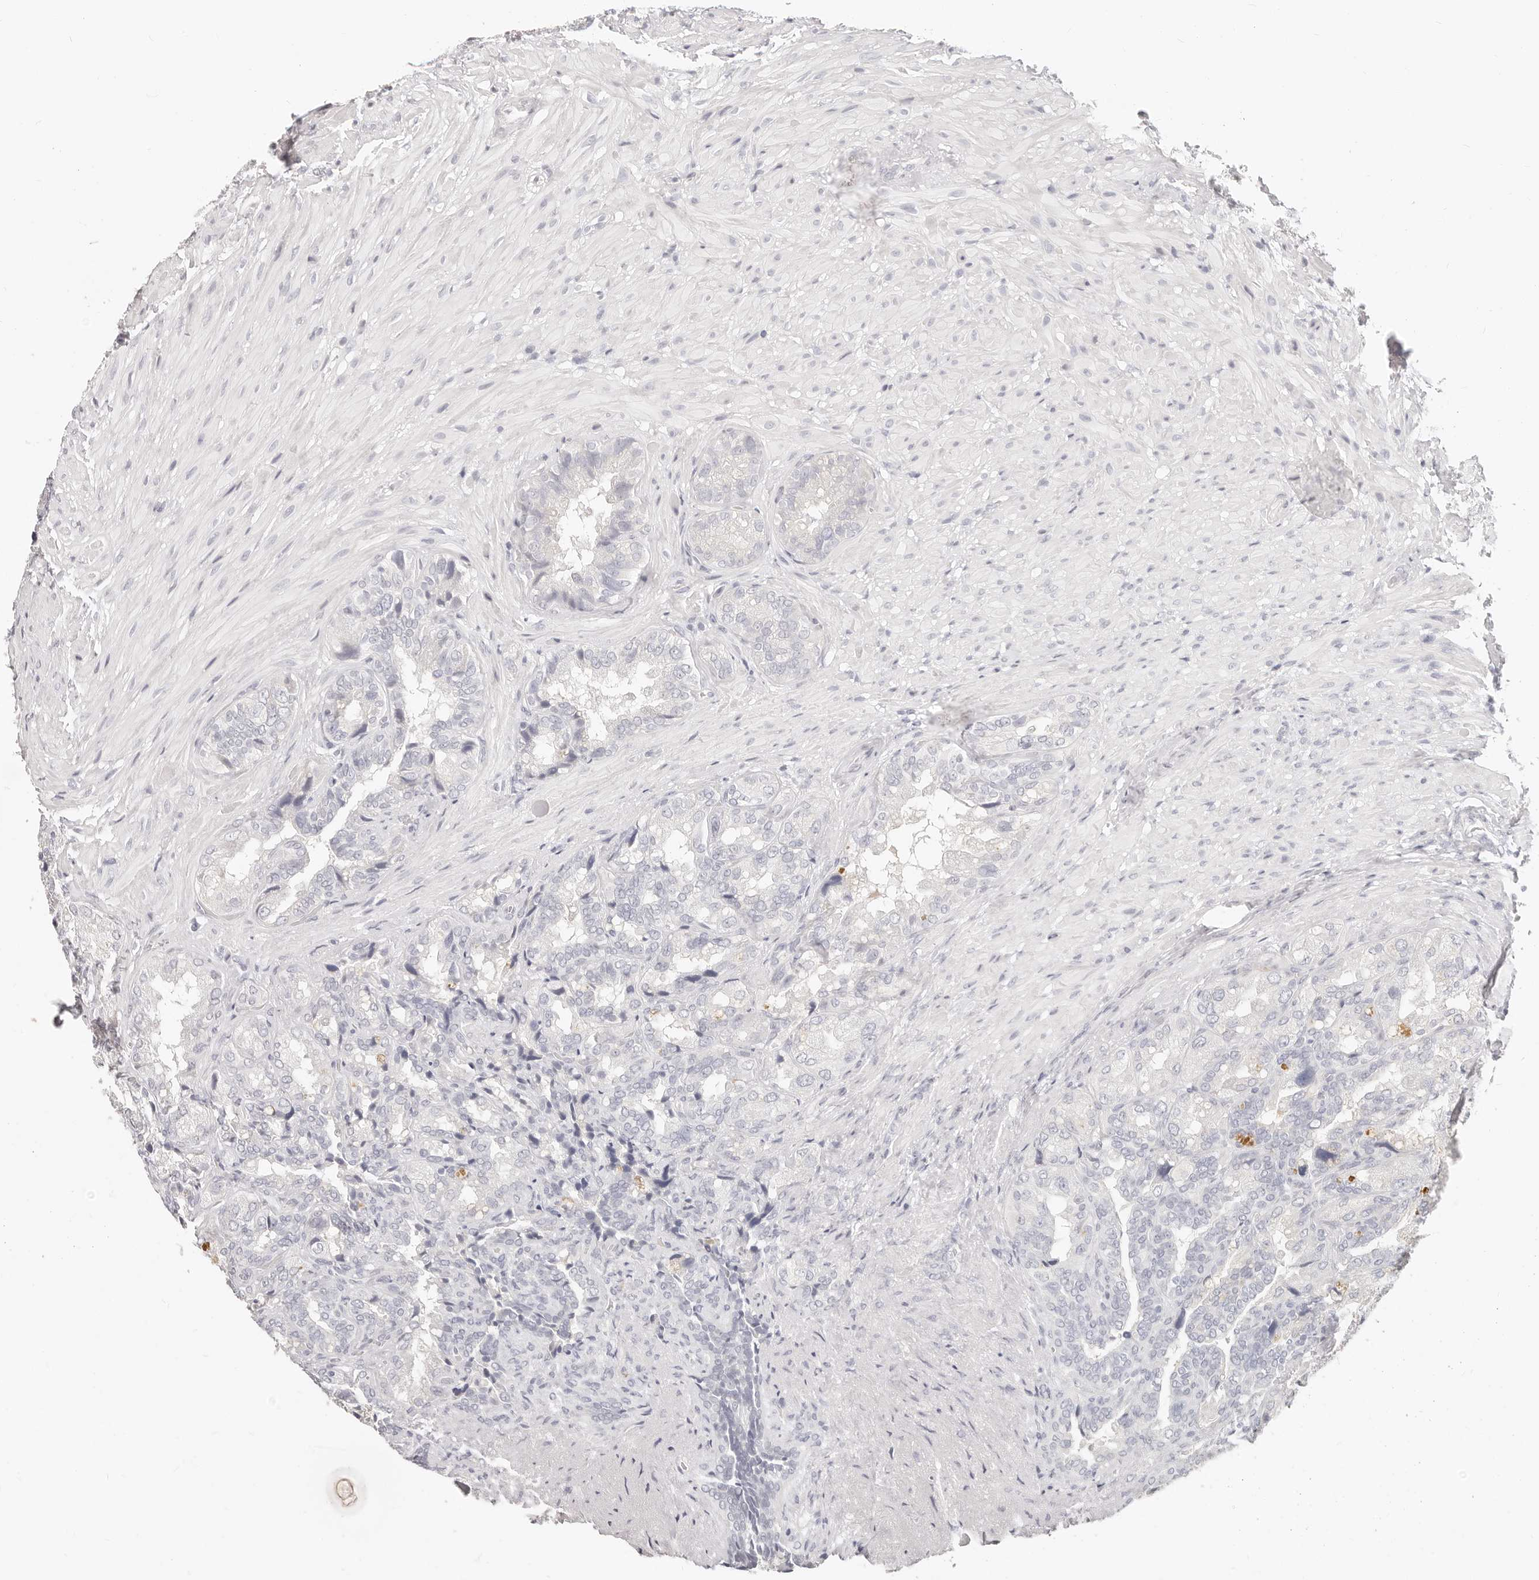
{"staining": {"intensity": "negative", "quantity": "none", "location": "none"}, "tissue": "seminal vesicle", "cell_type": "Glandular cells", "image_type": "normal", "snomed": [{"axis": "morphology", "description": "Normal tissue, NOS"}, {"axis": "topography", "description": "Seminal veicle"}, {"axis": "topography", "description": "Peripheral nerve tissue"}], "caption": "Glandular cells show no significant staining in benign seminal vesicle.", "gene": "ASCL1", "patient": {"sex": "male", "age": 63}}